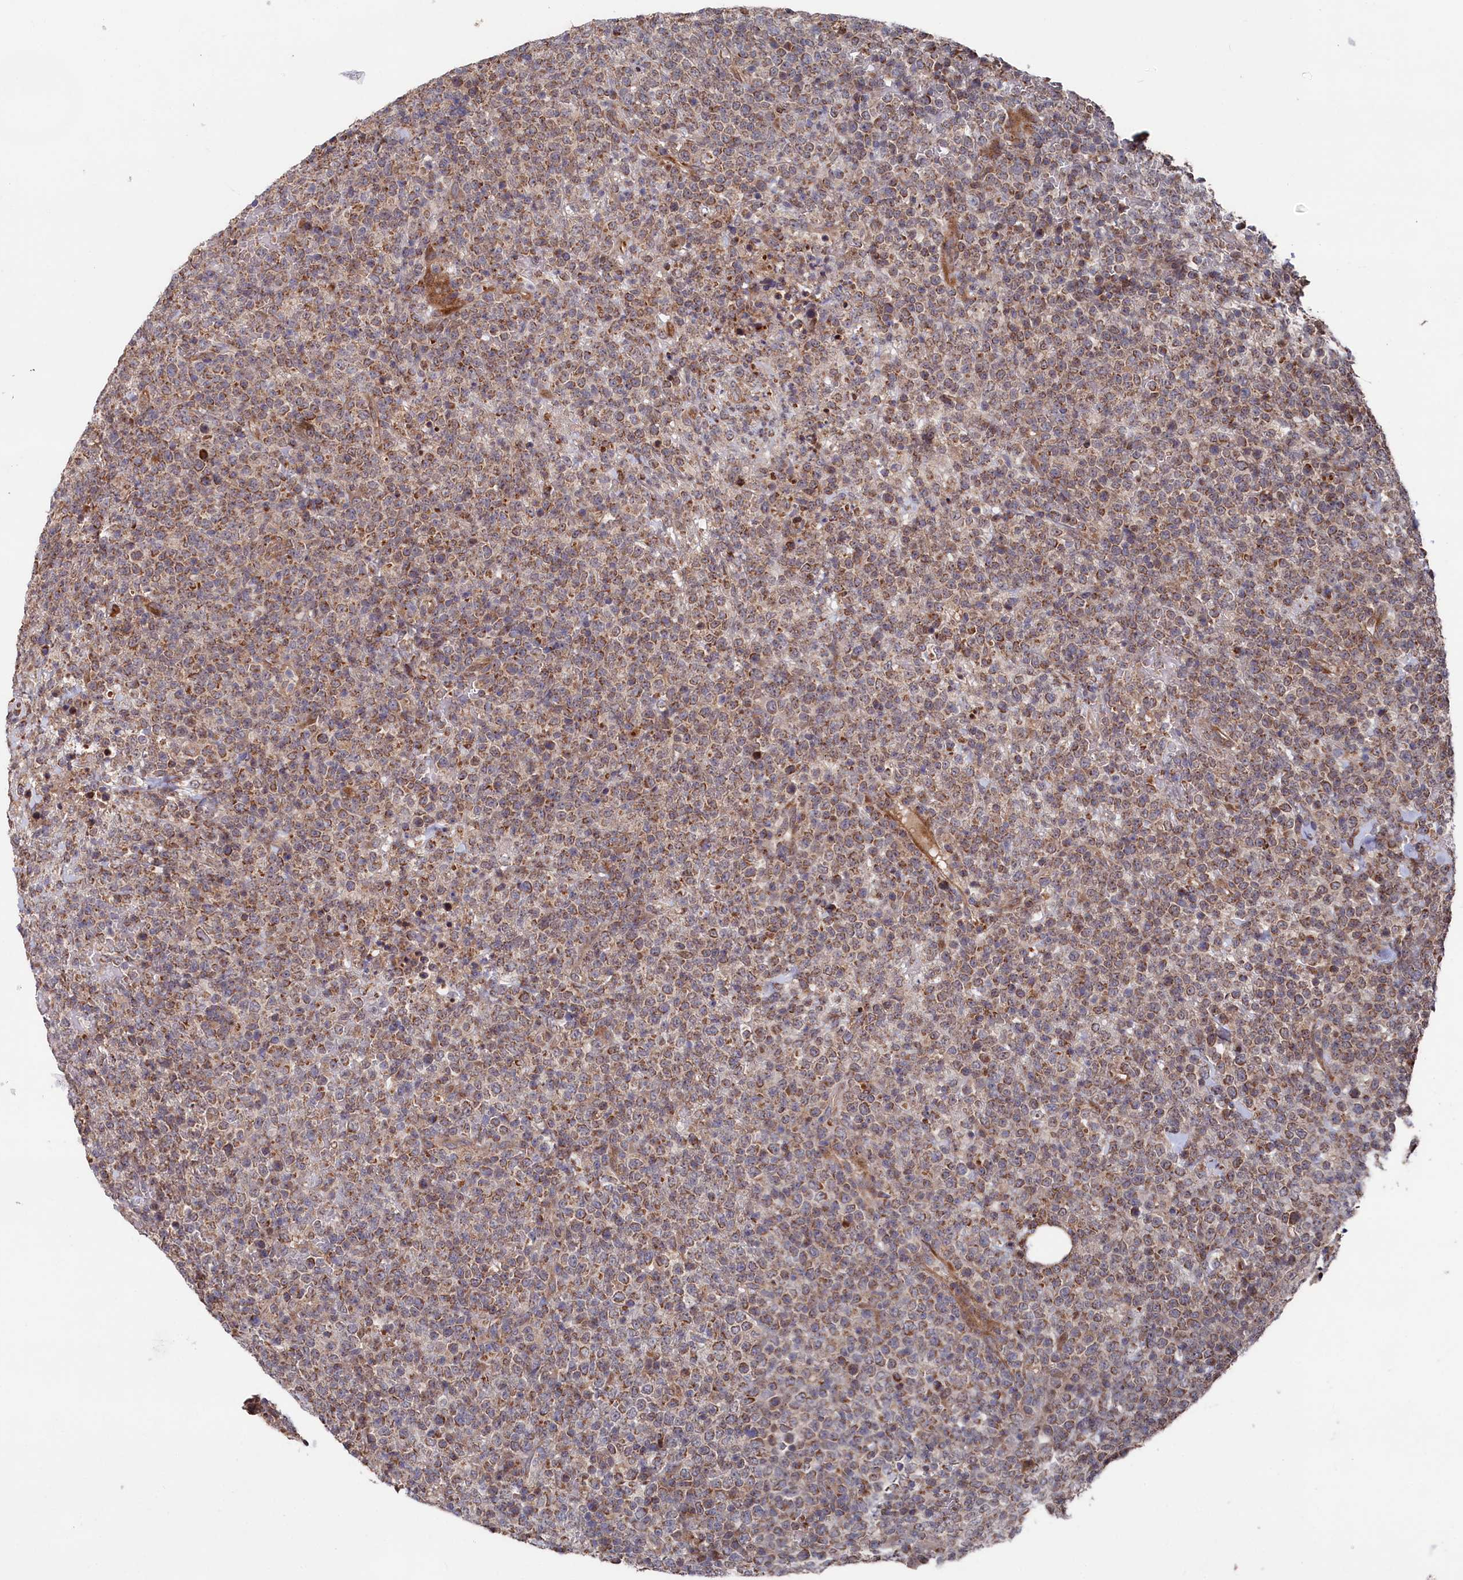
{"staining": {"intensity": "moderate", "quantity": ">75%", "location": "cytoplasmic/membranous"}, "tissue": "lymphoma", "cell_type": "Tumor cells", "image_type": "cancer", "snomed": [{"axis": "morphology", "description": "Malignant lymphoma, non-Hodgkin's type, High grade"}, {"axis": "topography", "description": "Colon"}], "caption": "Immunohistochemistry image of lymphoma stained for a protein (brown), which reveals medium levels of moderate cytoplasmic/membranous positivity in approximately >75% of tumor cells.", "gene": "SUPV3L1", "patient": {"sex": "female", "age": 53}}